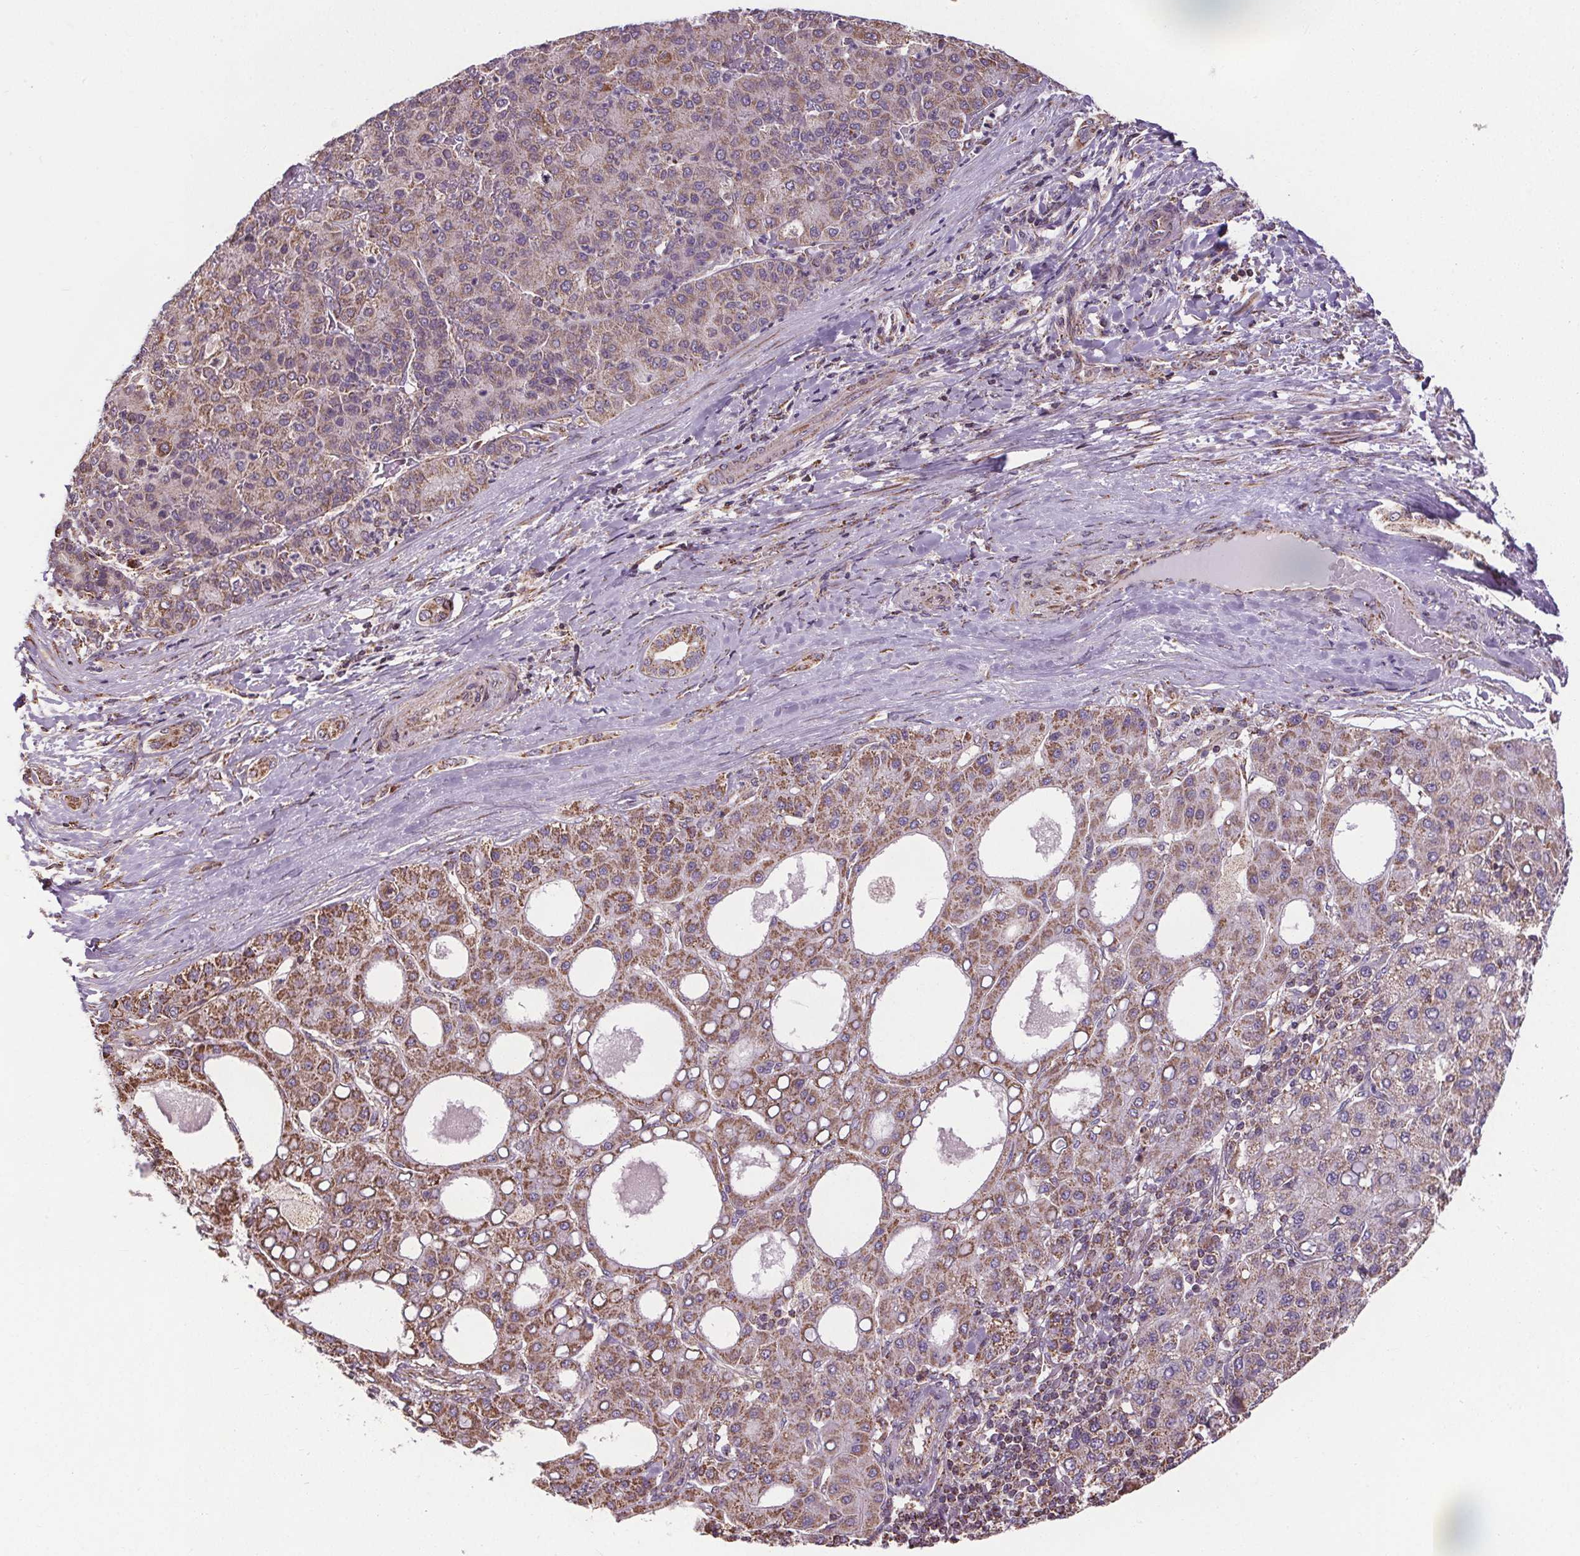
{"staining": {"intensity": "weak", "quantity": "25%-75%", "location": "cytoplasmic/membranous"}, "tissue": "liver cancer", "cell_type": "Tumor cells", "image_type": "cancer", "snomed": [{"axis": "morphology", "description": "Carcinoma, Hepatocellular, NOS"}, {"axis": "topography", "description": "Liver"}], "caption": "This histopathology image reveals IHC staining of human hepatocellular carcinoma (liver), with low weak cytoplasmic/membranous expression in approximately 25%-75% of tumor cells.", "gene": "ZNF548", "patient": {"sex": "male", "age": 65}}